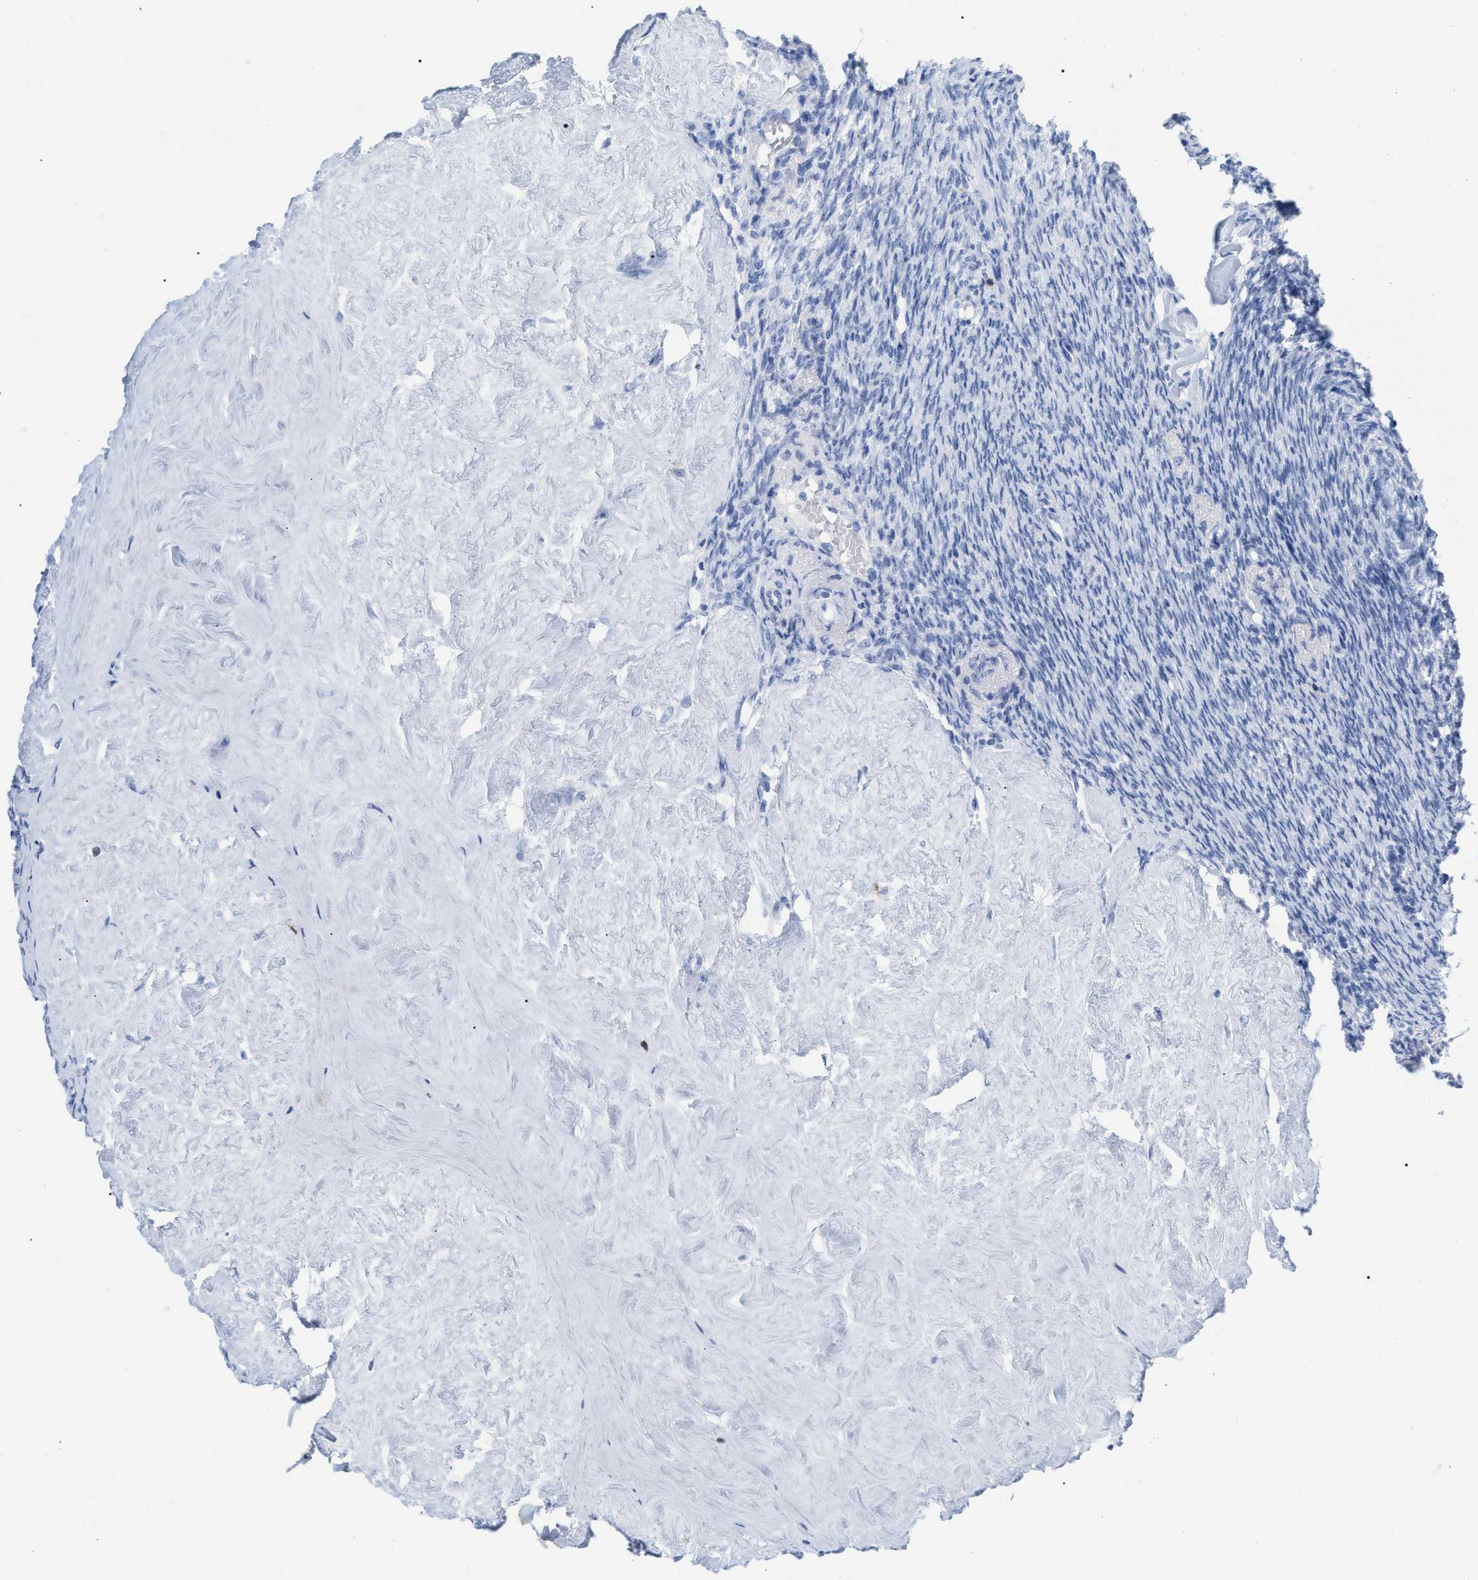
{"staining": {"intensity": "negative", "quantity": "none", "location": "none"}, "tissue": "ovary", "cell_type": "Ovarian stroma cells", "image_type": "normal", "snomed": [{"axis": "morphology", "description": "Normal tissue, NOS"}, {"axis": "topography", "description": "Ovary"}], "caption": "The image displays no staining of ovarian stroma cells in benign ovary.", "gene": "CD5", "patient": {"sex": "female", "age": 41}}